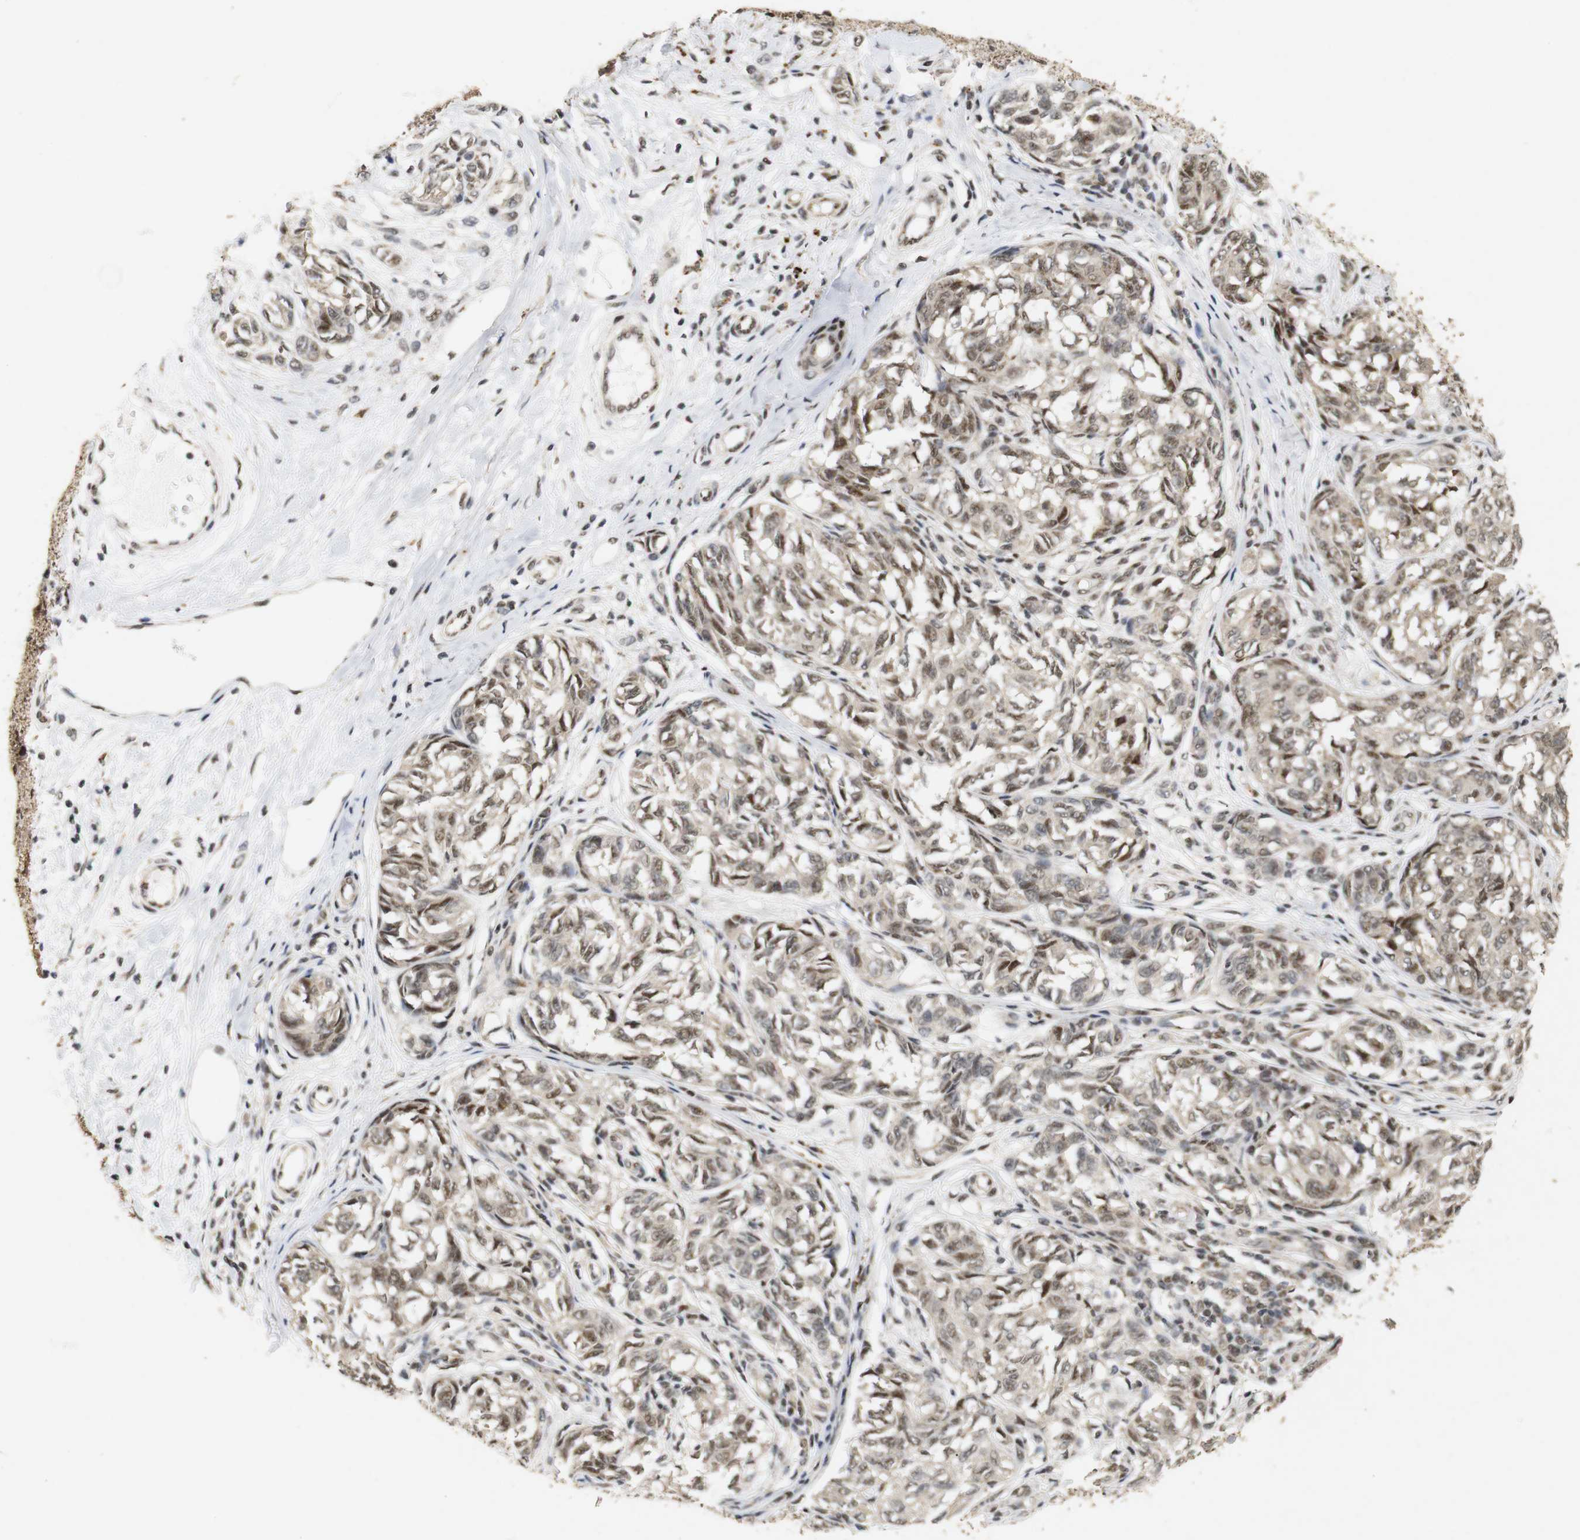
{"staining": {"intensity": "moderate", "quantity": ">75%", "location": "cytoplasmic/membranous,nuclear"}, "tissue": "melanoma", "cell_type": "Tumor cells", "image_type": "cancer", "snomed": [{"axis": "morphology", "description": "Malignant melanoma, NOS"}, {"axis": "topography", "description": "Skin"}], "caption": "Protein staining by immunohistochemistry (IHC) displays moderate cytoplasmic/membranous and nuclear expression in about >75% of tumor cells in melanoma.", "gene": "PYM1", "patient": {"sex": "female", "age": 64}}